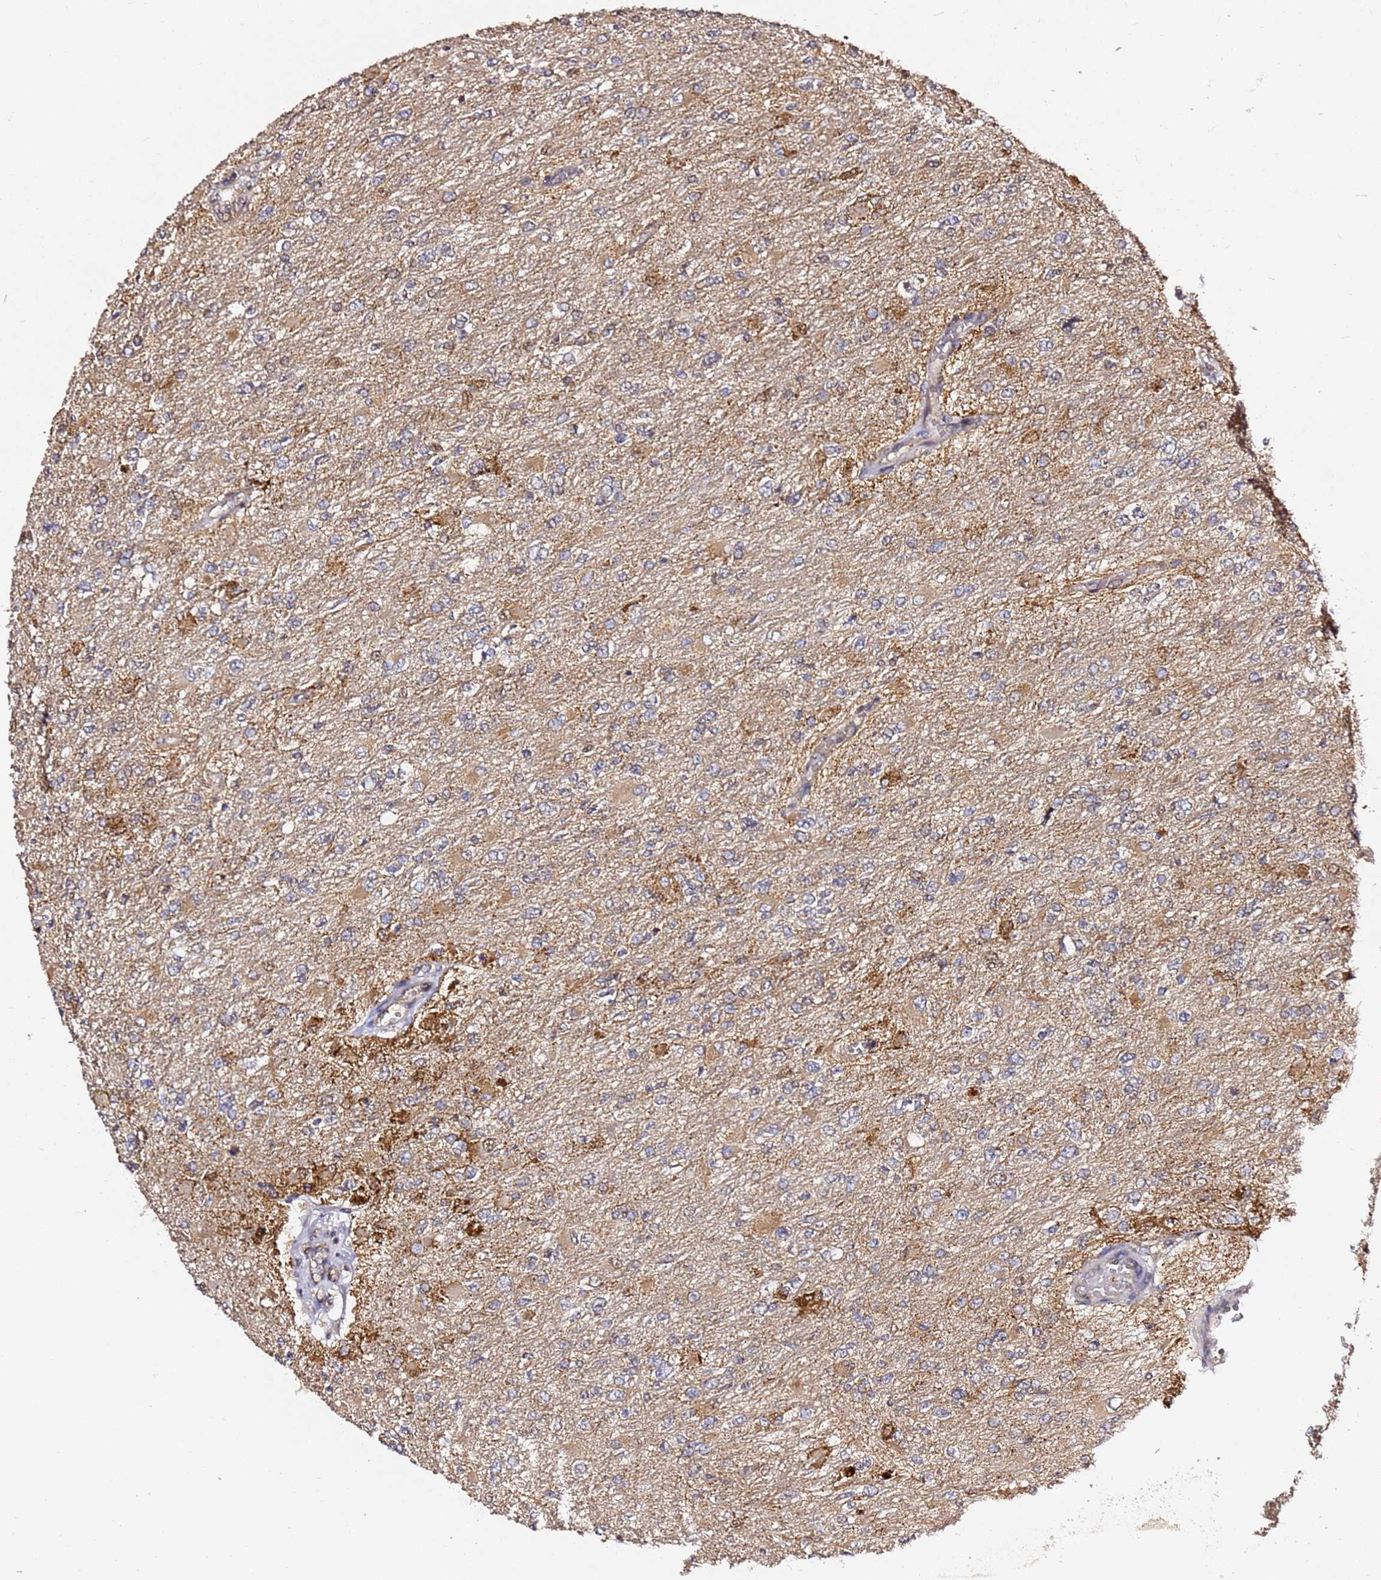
{"staining": {"intensity": "negative", "quantity": "none", "location": "none"}, "tissue": "glioma", "cell_type": "Tumor cells", "image_type": "cancer", "snomed": [{"axis": "morphology", "description": "Glioma, malignant, High grade"}, {"axis": "topography", "description": "Cerebral cortex"}], "caption": "DAB immunohistochemical staining of human glioma reveals no significant positivity in tumor cells.", "gene": "ALG11", "patient": {"sex": "female", "age": 36}}